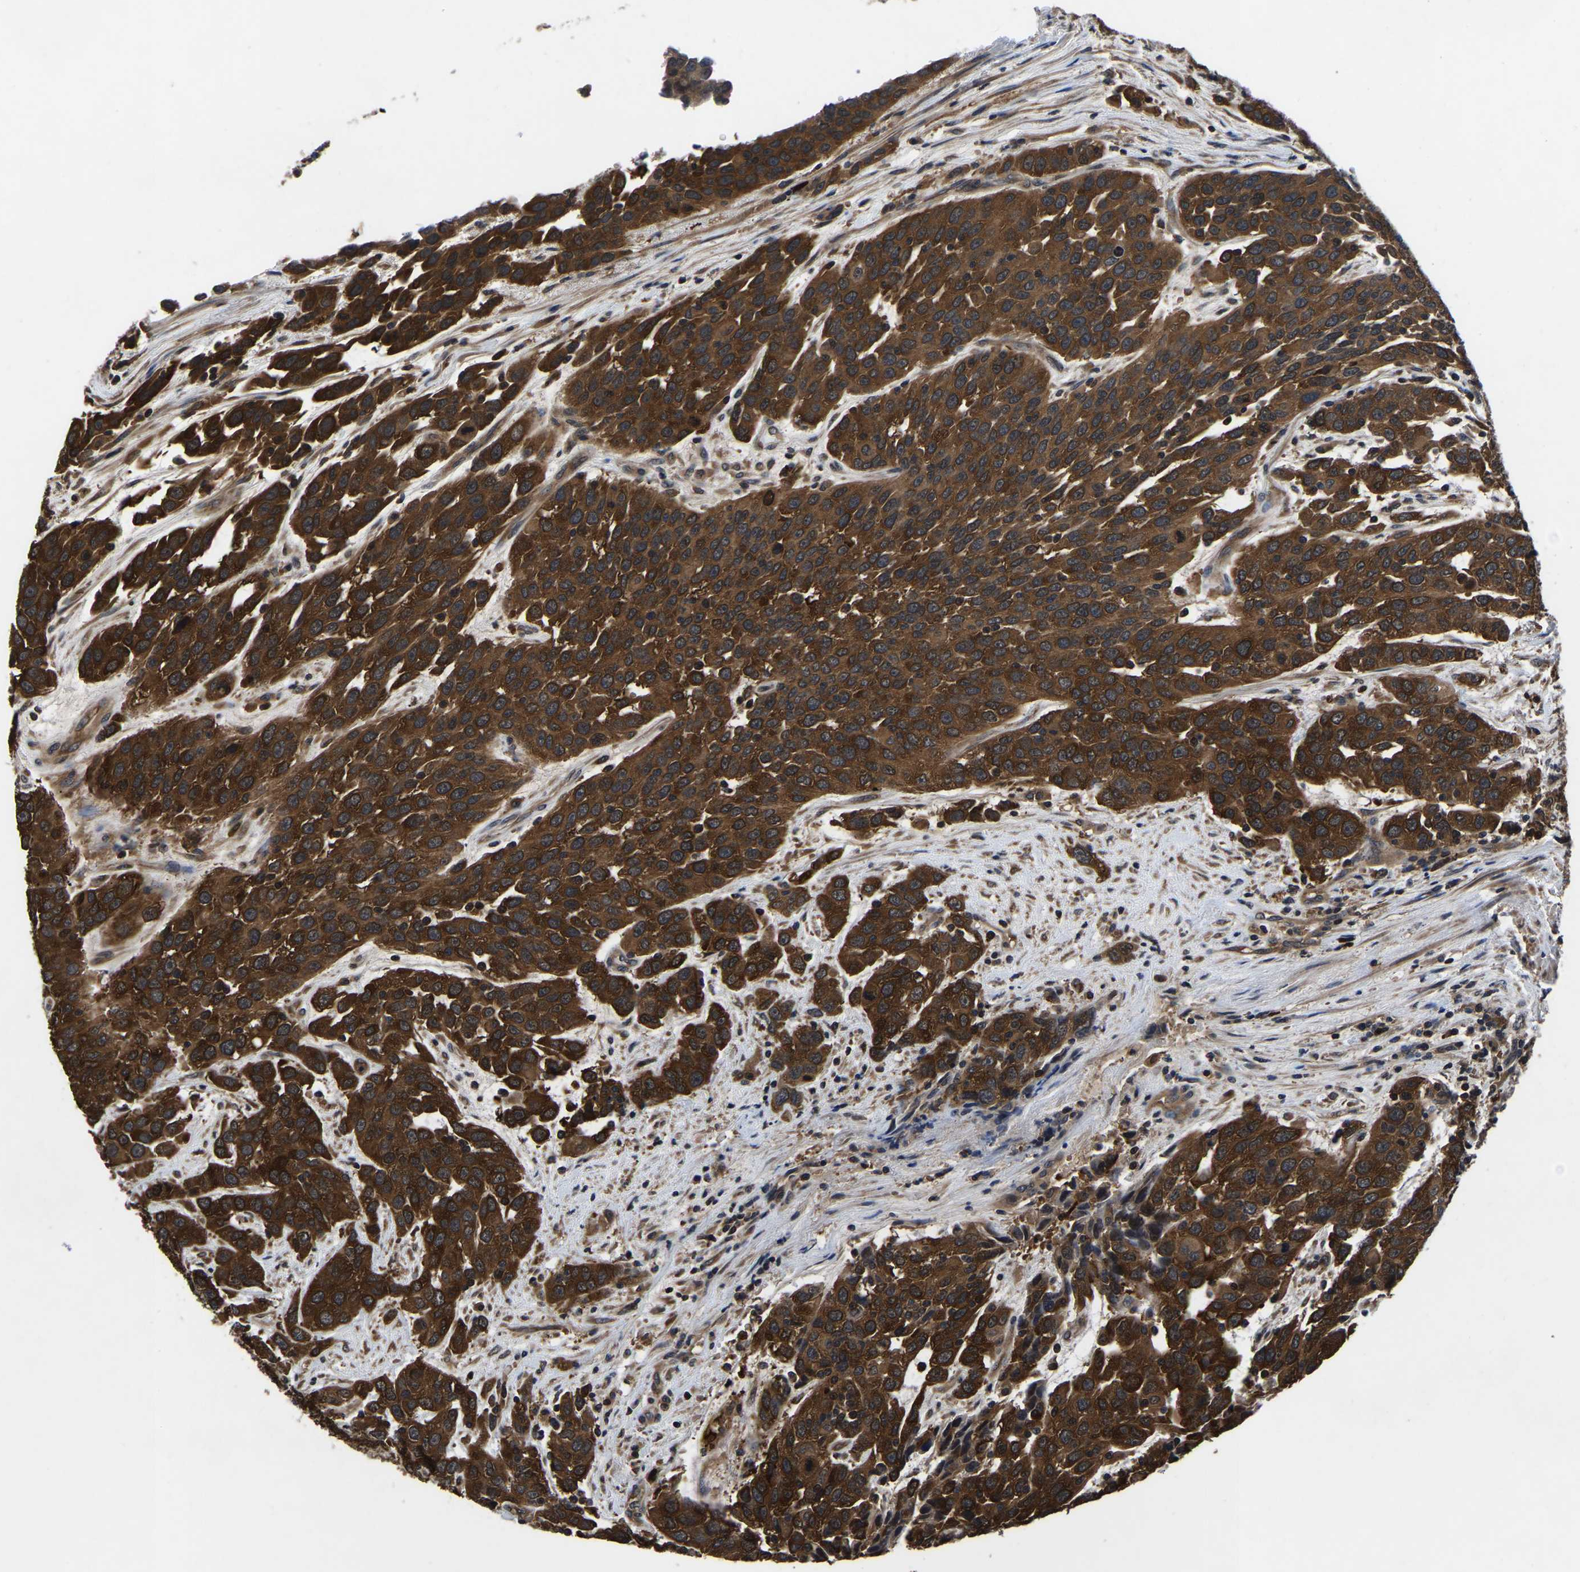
{"staining": {"intensity": "strong", "quantity": ">75%", "location": "cytoplasmic/membranous"}, "tissue": "urothelial cancer", "cell_type": "Tumor cells", "image_type": "cancer", "snomed": [{"axis": "morphology", "description": "Urothelial carcinoma, High grade"}, {"axis": "topography", "description": "Urinary bladder"}], "caption": "IHC staining of high-grade urothelial carcinoma, which displays high levels of strong cytoplasmic/membranous expression in about >75% of tumor cells indicating strong cytoplasmic/membranous protein expression. The staining was performed using DAB (3,3'-diaminobenzidine) (brown) for protein detection and nuclei were counterstained in hematoxylin (blue).", "gene": "FGD5", "patient": {"sex": "female", "age": 80}}